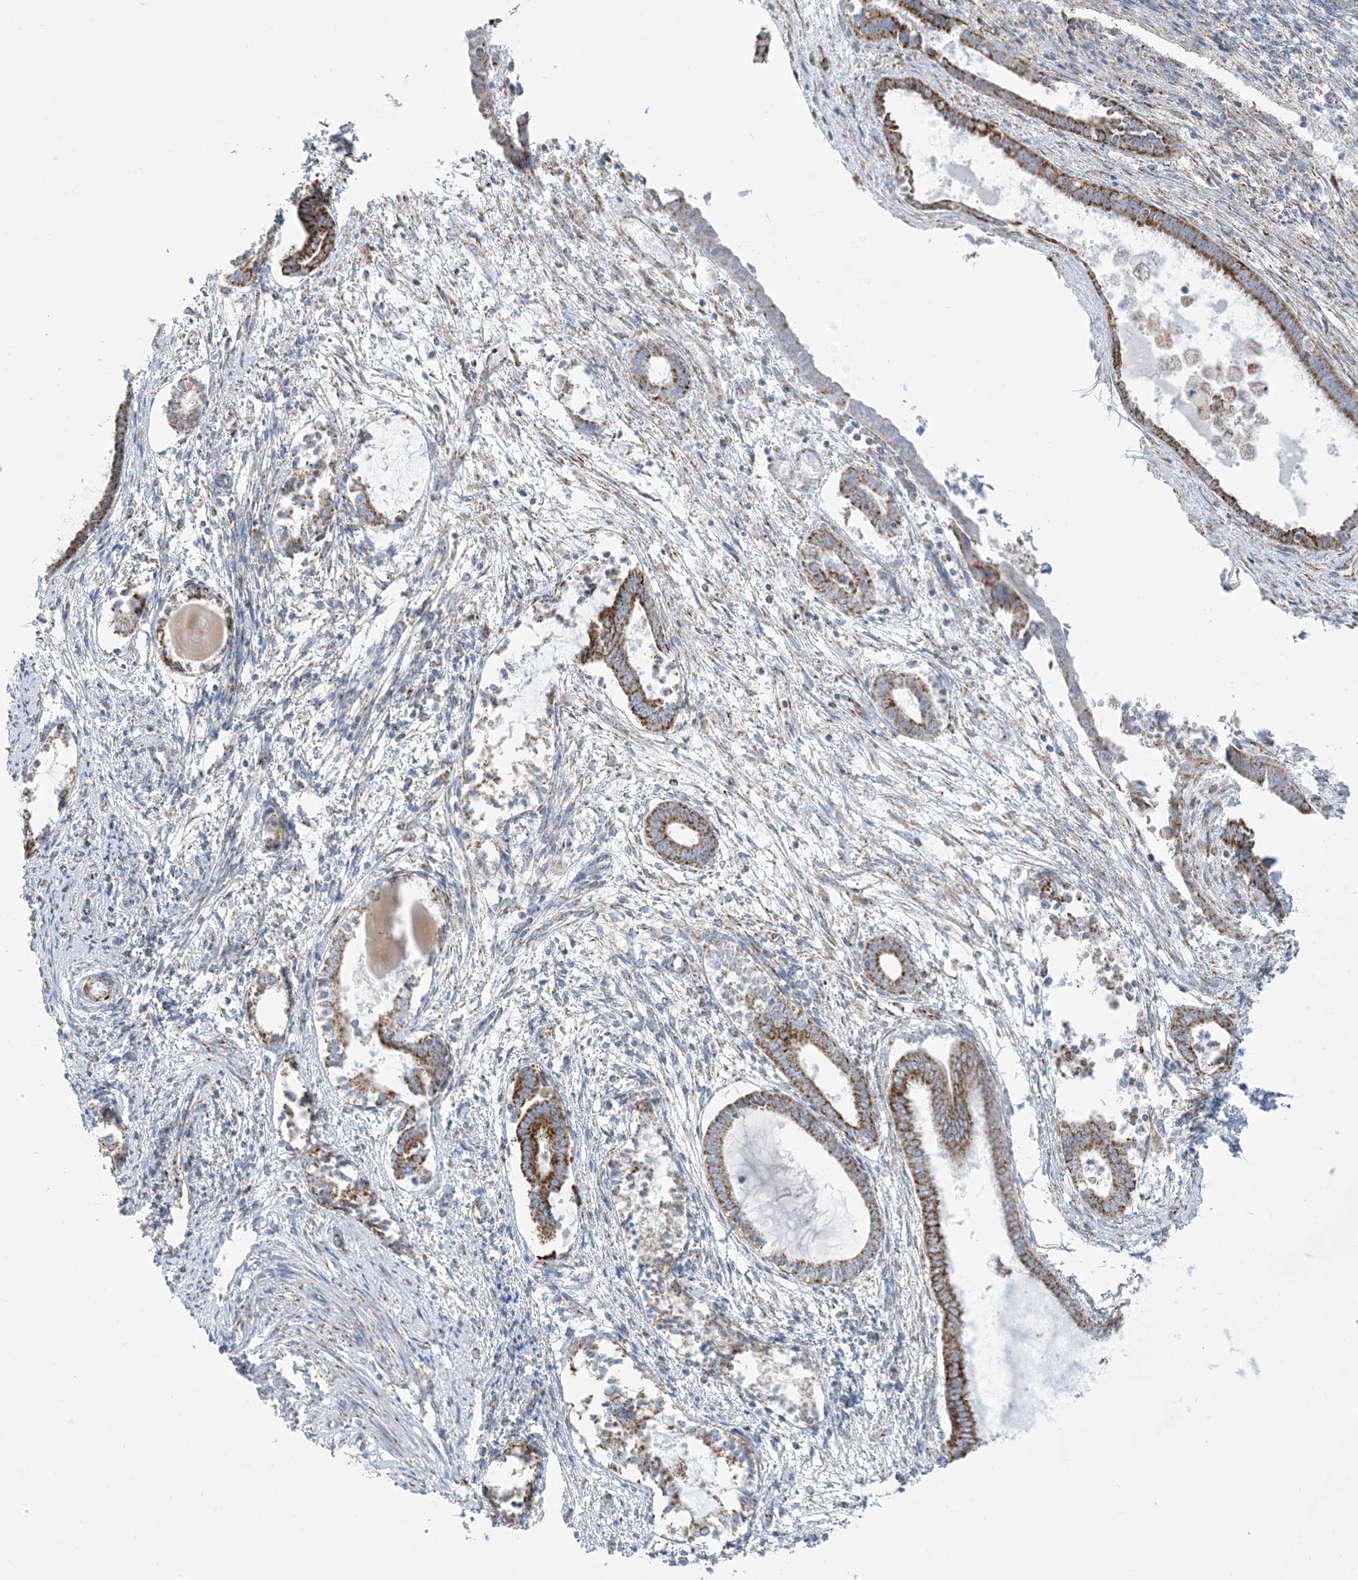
{"staining": {"intensity": "negative", "quantity": "none", "location": "none"}, "tissue": "endometrium", "cell_type": "Cells in endometrial stroma", "image_type": "normal", "snomed": [{"axis": "morphology", "description": "Normal tissue, NOS"}, {"axis": "topography", "description": "Endometrium"}], "caption": "DAB (3,3'-diaminobenzidine) immunohistochemical staining of unremarkable endometrium displays no significant staining in cells in endometrial stroma.", "gene": "SAMM50", "patient": {"sex": "female", "age": 56}}